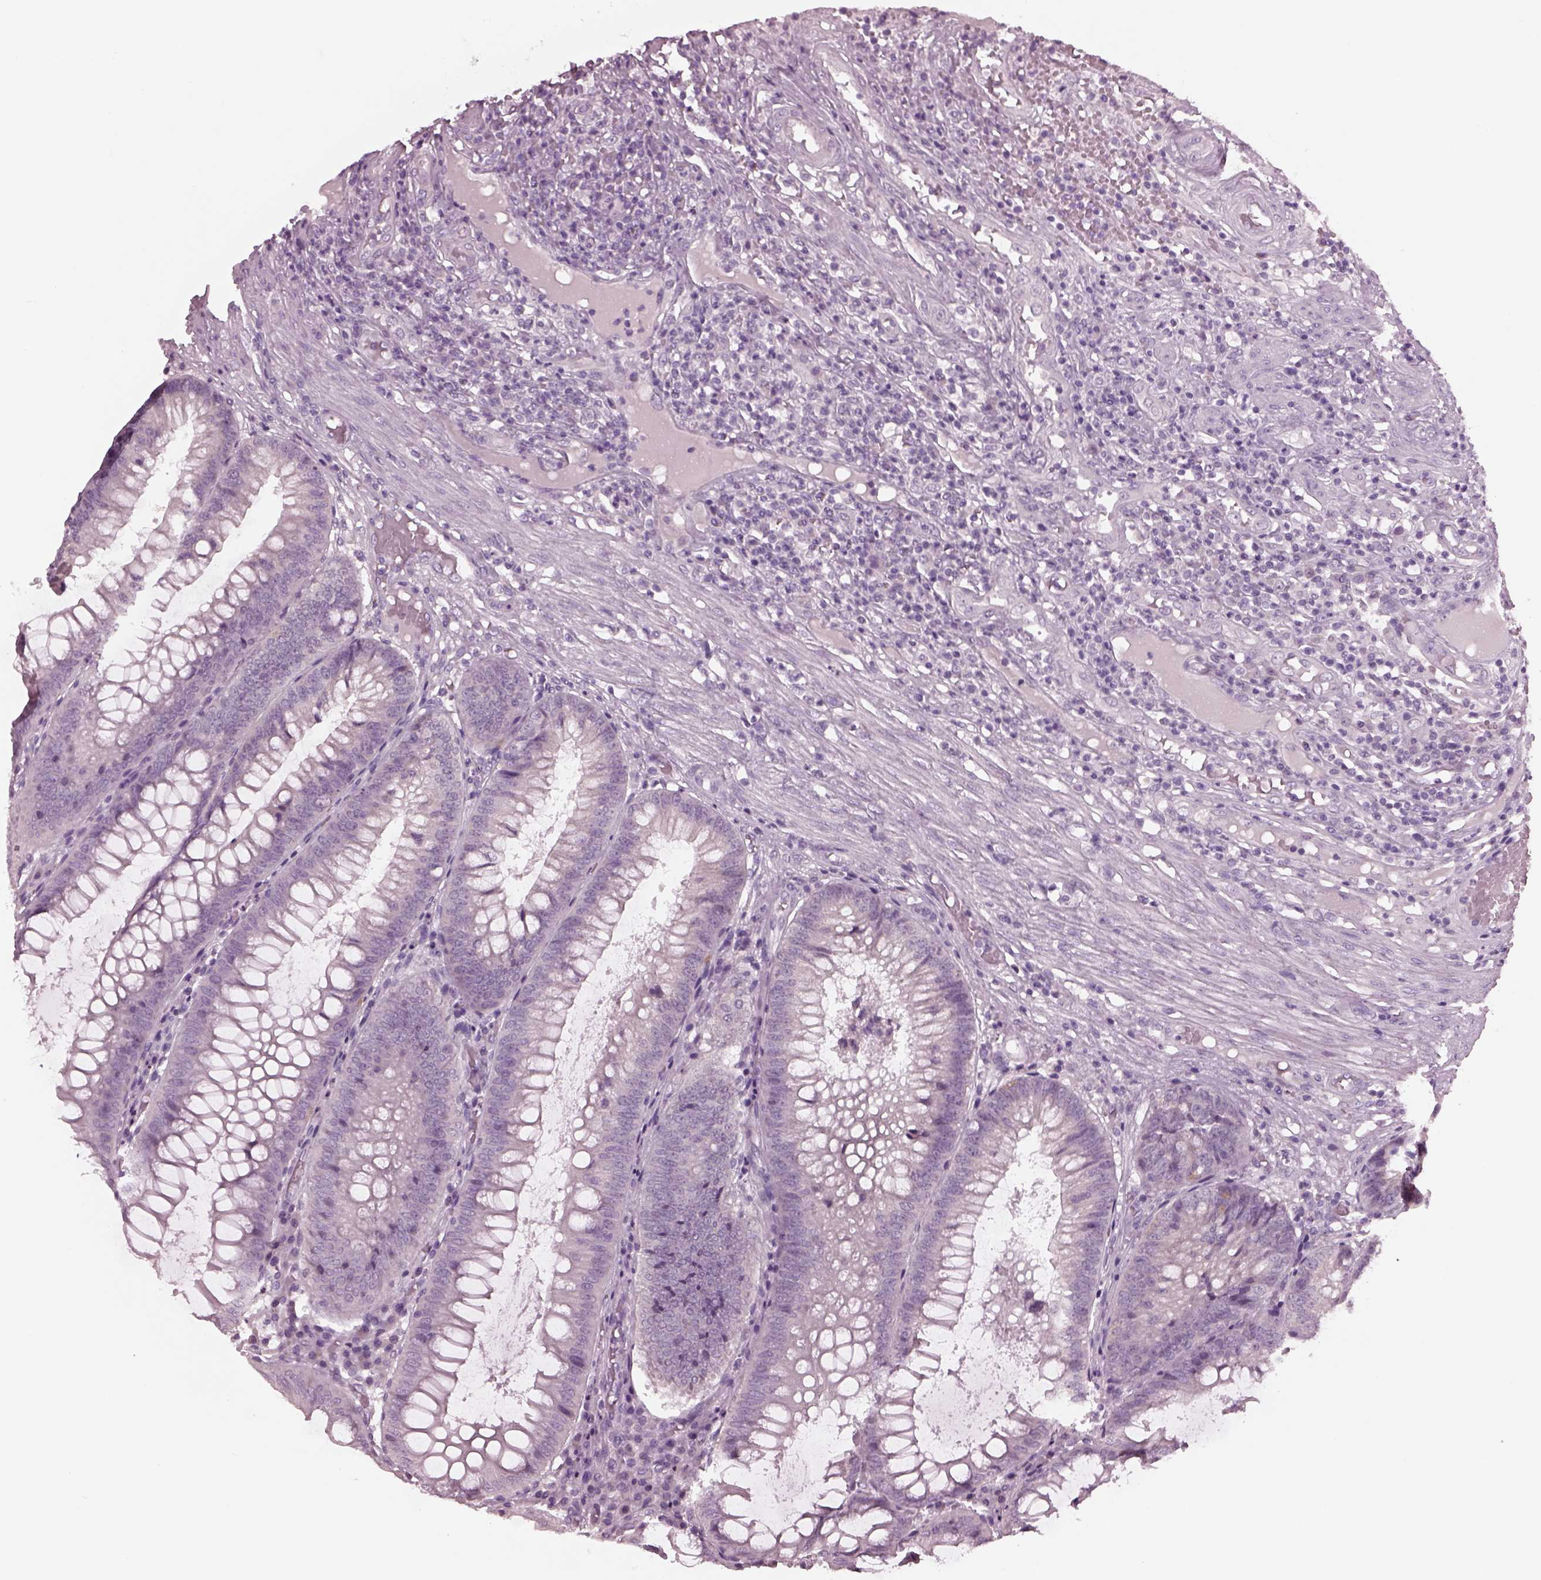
{"staining": {"intensity": "negative", "quantity": "none", "location": "none"}, "tissue": "appendix", "cell_type": "Glandular cells", "image_type": "normal", "snomed": [{"axis": "morphology", "description": "Normal tissue, NOS"}, {"axis": "morphology", "description": "Inflammation, NOS"}, {"axis": "topography", "description": "Appendix"}], "caption": "This histopathology image is of benign appendix stained with immunohistochemistry (IHC) to label a protein in brown with the nuclei are counter-stained blue. There is no staining in glandular cells.", "gene": "CLCN4", "patient": {"sex": "male", "age": 16}}